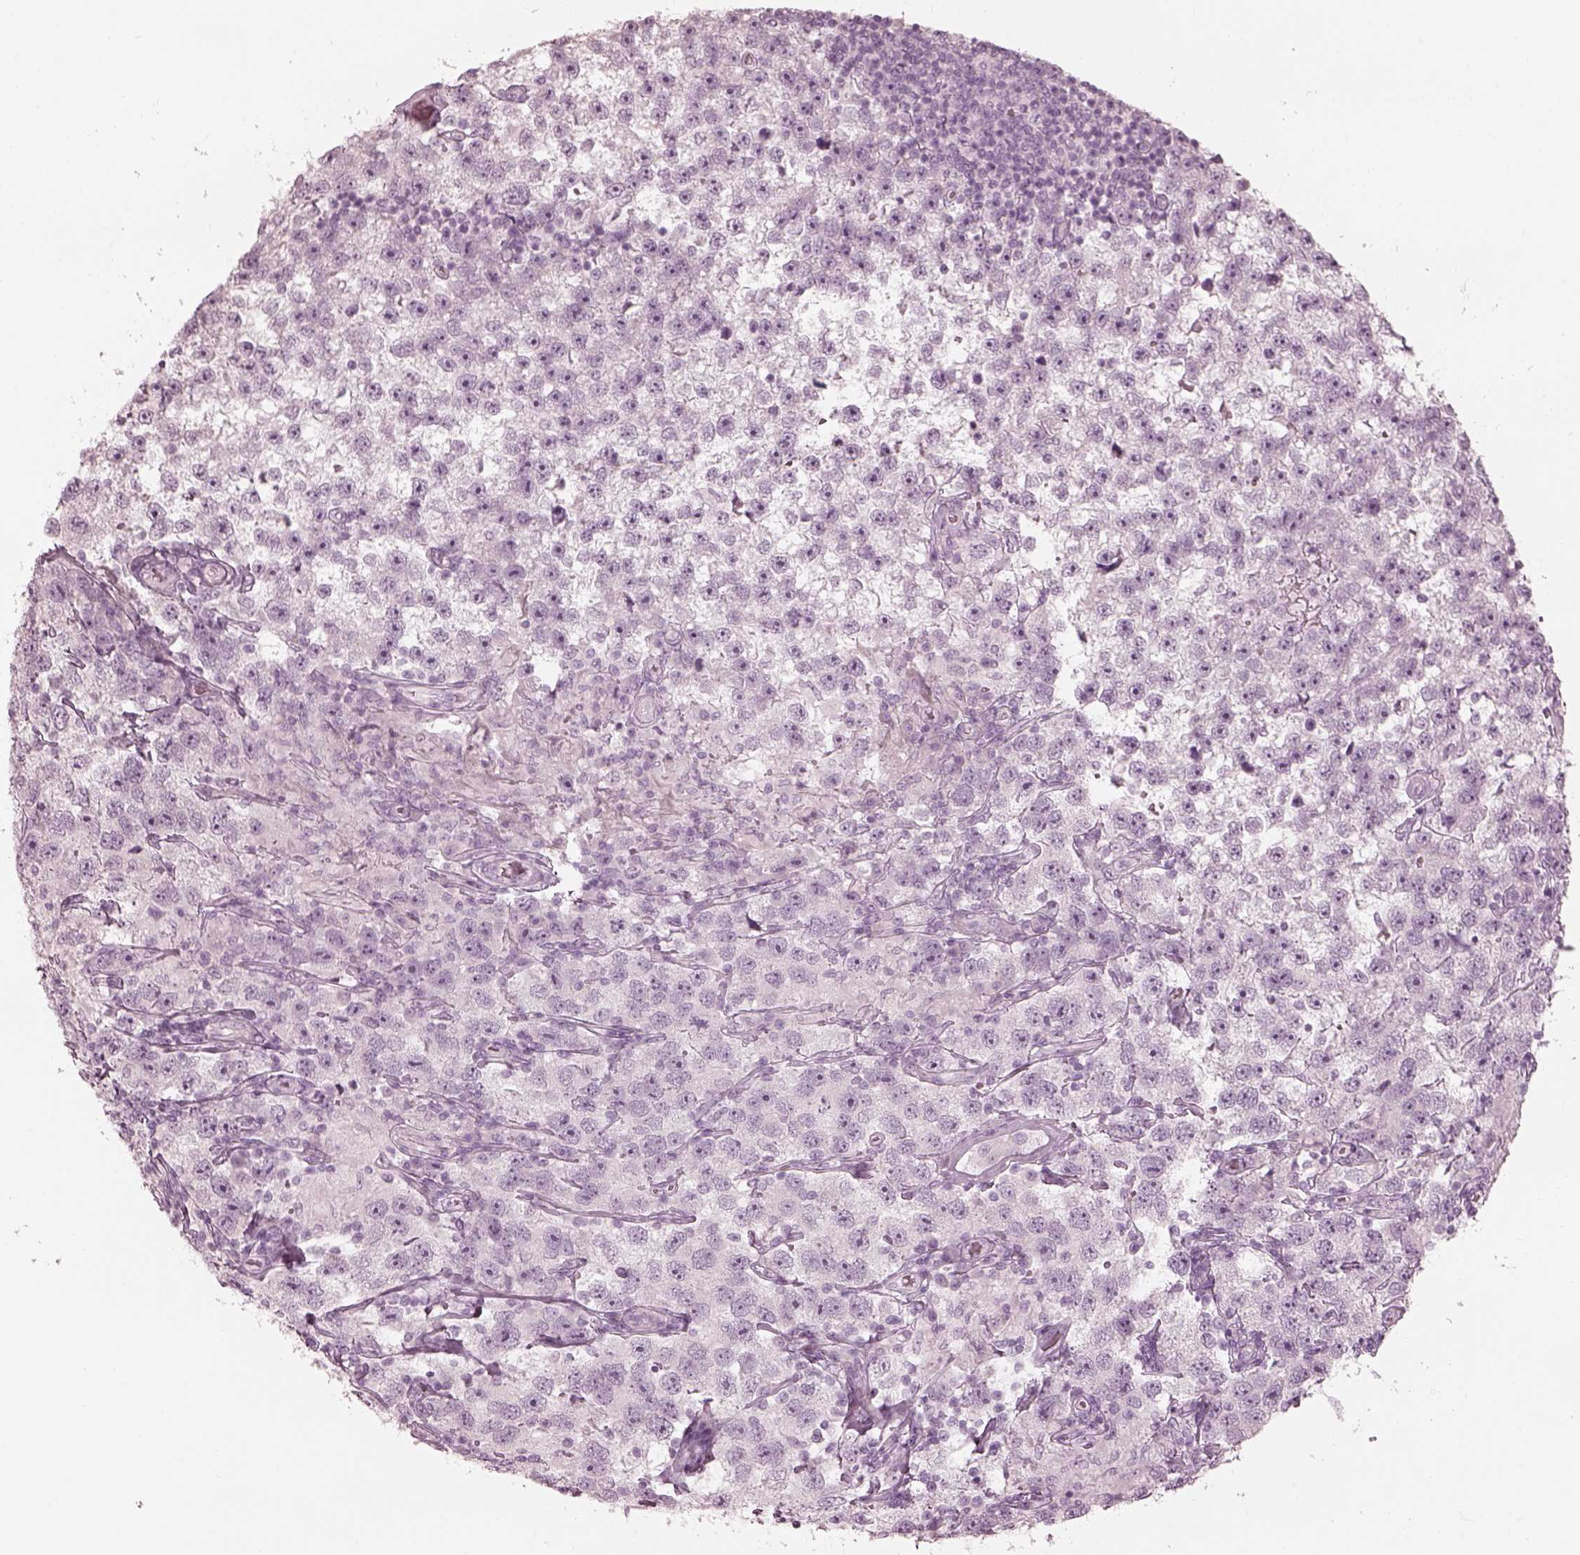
{"staining": {"intensity": "negative", "quantity": "none", "location": "none"}, "tissue": "testis cancer", "cell_type": "Tumor cells", "image_type": "cancer", "snomed": [{"axis": "morphology", "description": "Seminoma, NOS"}, {"axis": "topography", "description": "Testis"}], "caption": "High power microscopy histopathology image of an immunohistochemistry image of testis seminoma, revealing no significant staining in tumor cells.", "gene": "SAXO2", "patient": {"sex": "male", "age": 26}}